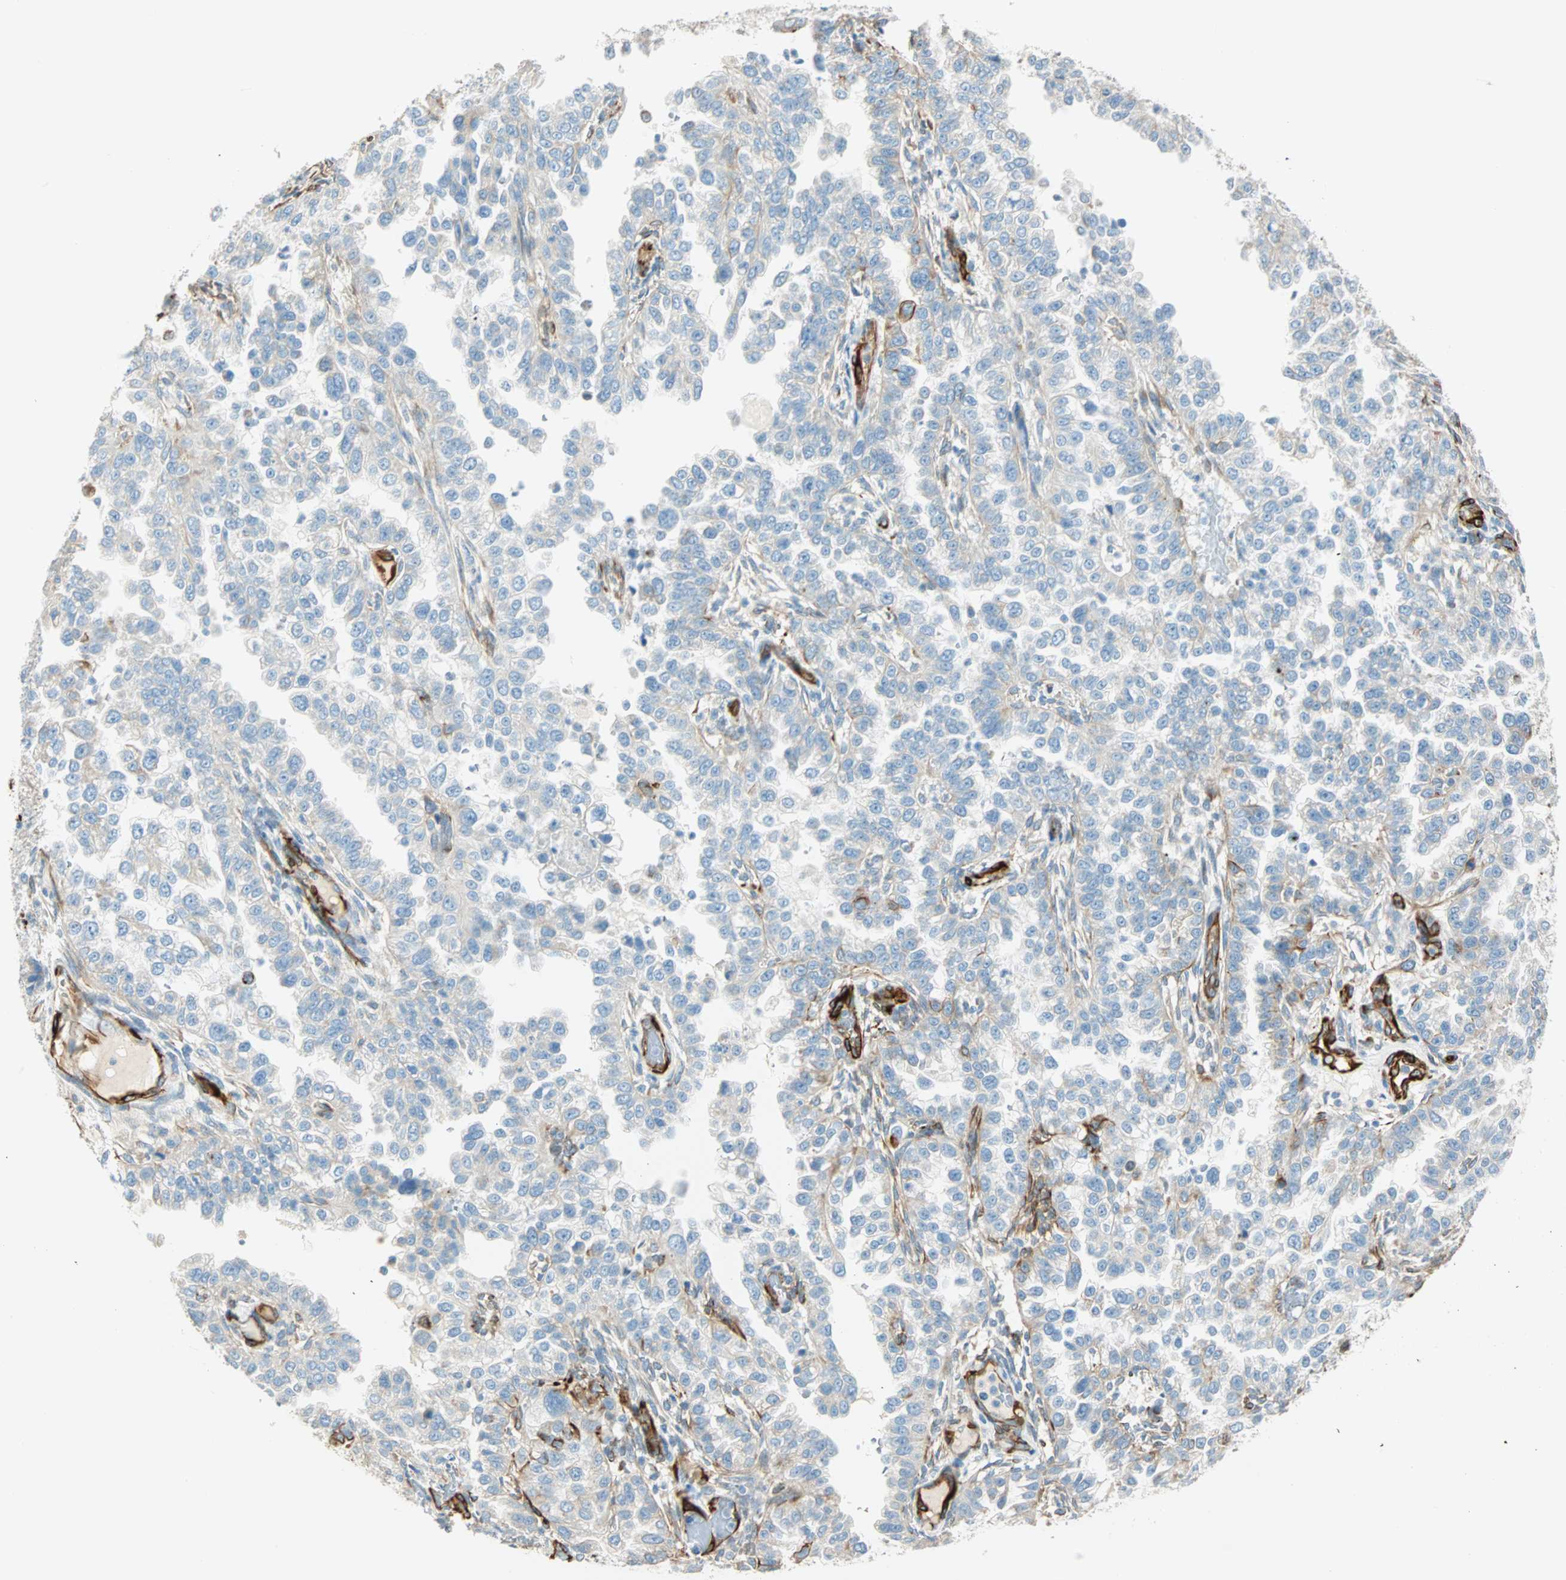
{"staining": {"intensity": "weak", "quantity": "<25%", "location": "cytoplasmic/membranous"}, "tissue": "endometrial cancer", "cell_type": "Tumor cells", "image_type": "cancer", "snomed": [{"axis": "morphology", "description": "Adenocarcinoma, NOS"}, {"axis": "topography", "description": "Endometrium"}], "caption": "High magnification brightfield microscopy of endometrial cancer stained with DAB (brown) and counterstained with hematoxylin (blue): tumor cells show no significant staining.", "gene": "NES", "patient": {"sex": "female", "age": 85}}